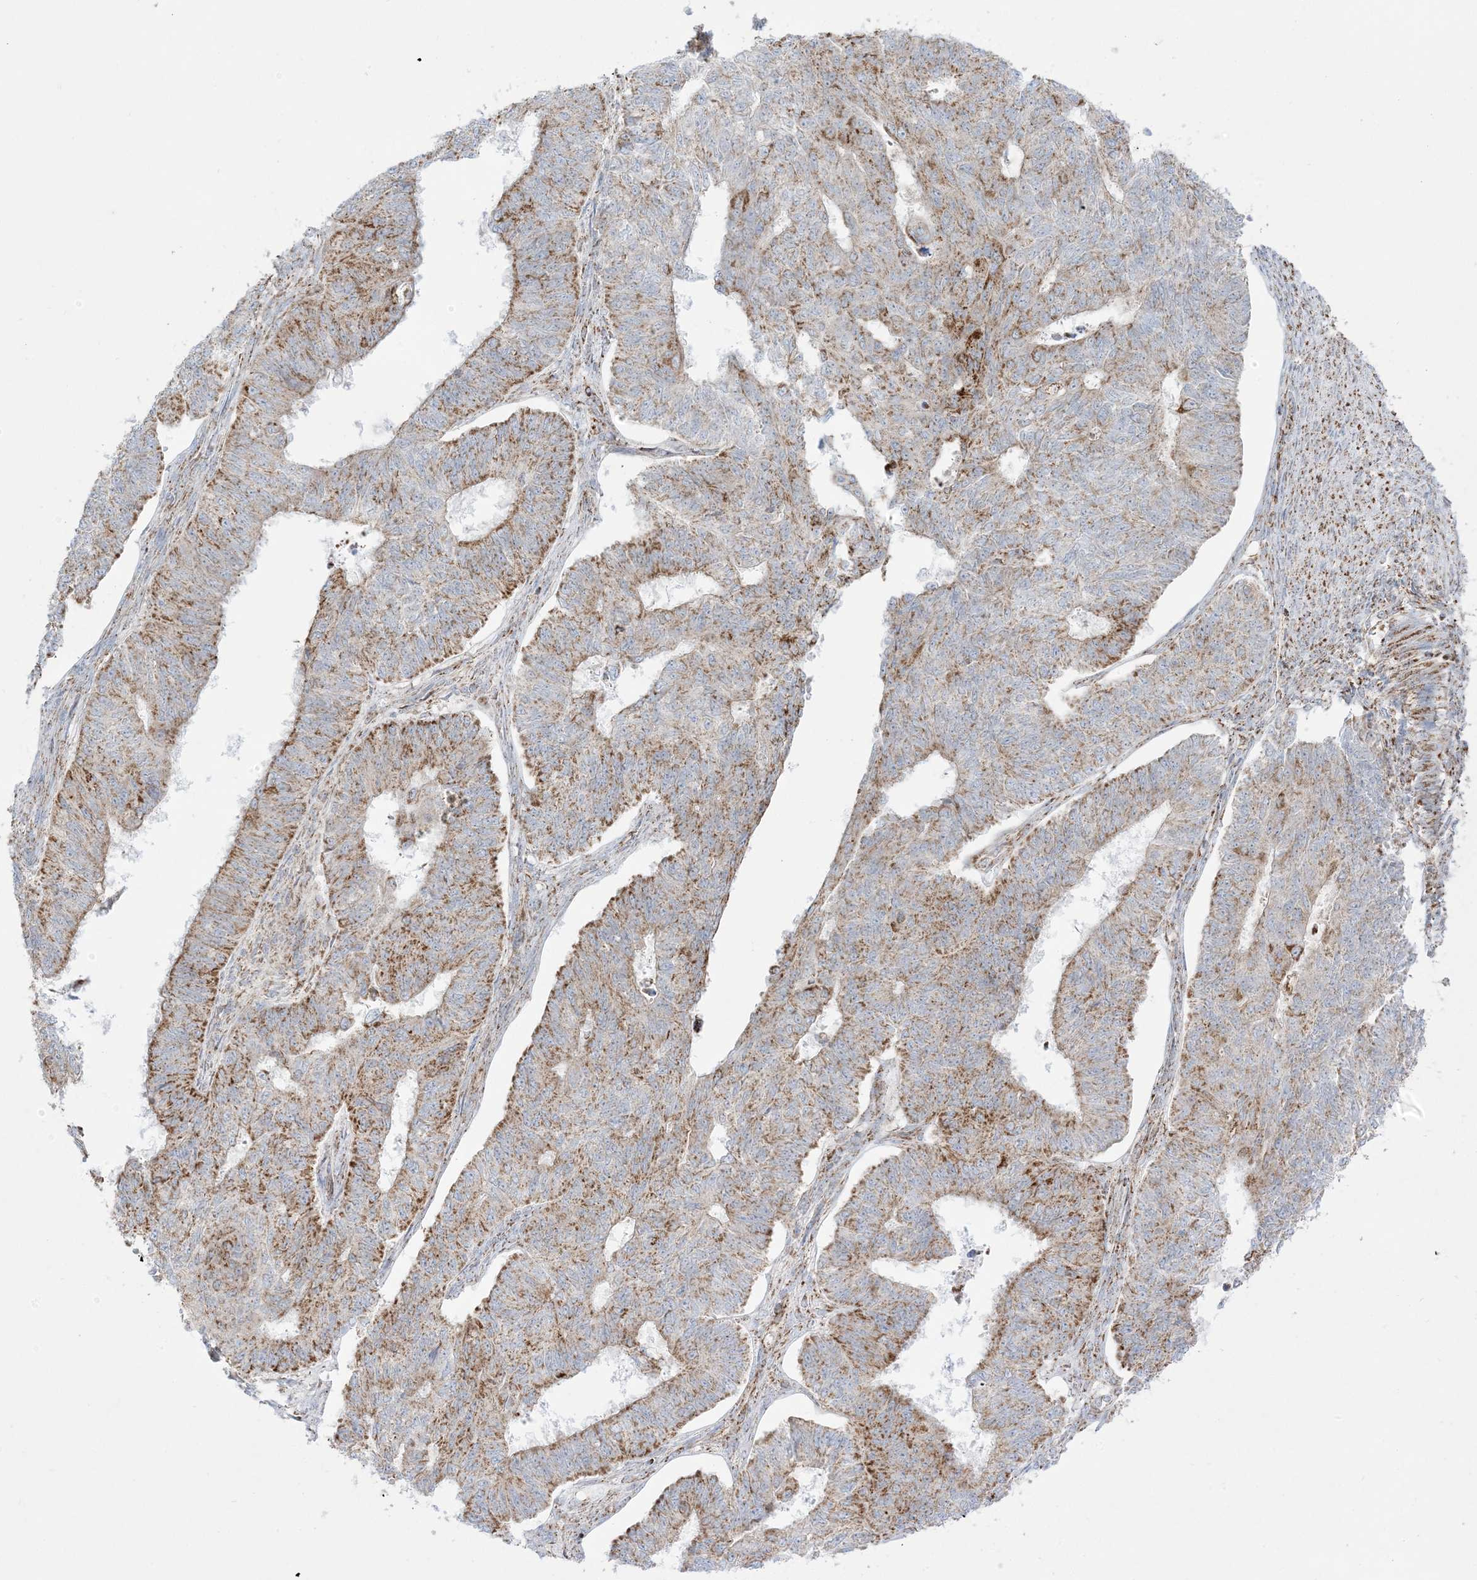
{"staining": {"intensity": "moderate", "quantity": ">75%", "location": "cytoplasmic/membranous"}, "tissue": "endometrial cancer", "cell_type": "Tumor cells", "image_type": "cancer", "snomed": [{"axis": "morphology", "description": "Adenocarcinoma, NOS"}, {"axis": "topography", "description": "Endometrium"}], "caption": "Protein staining shows moderate cytoplasmic/membranous staining in about >75% of tumor cells in adenocarcinoma (endometrial).", "gene": "MRPS36", "patient": {"sex": "female", "age": 32}}